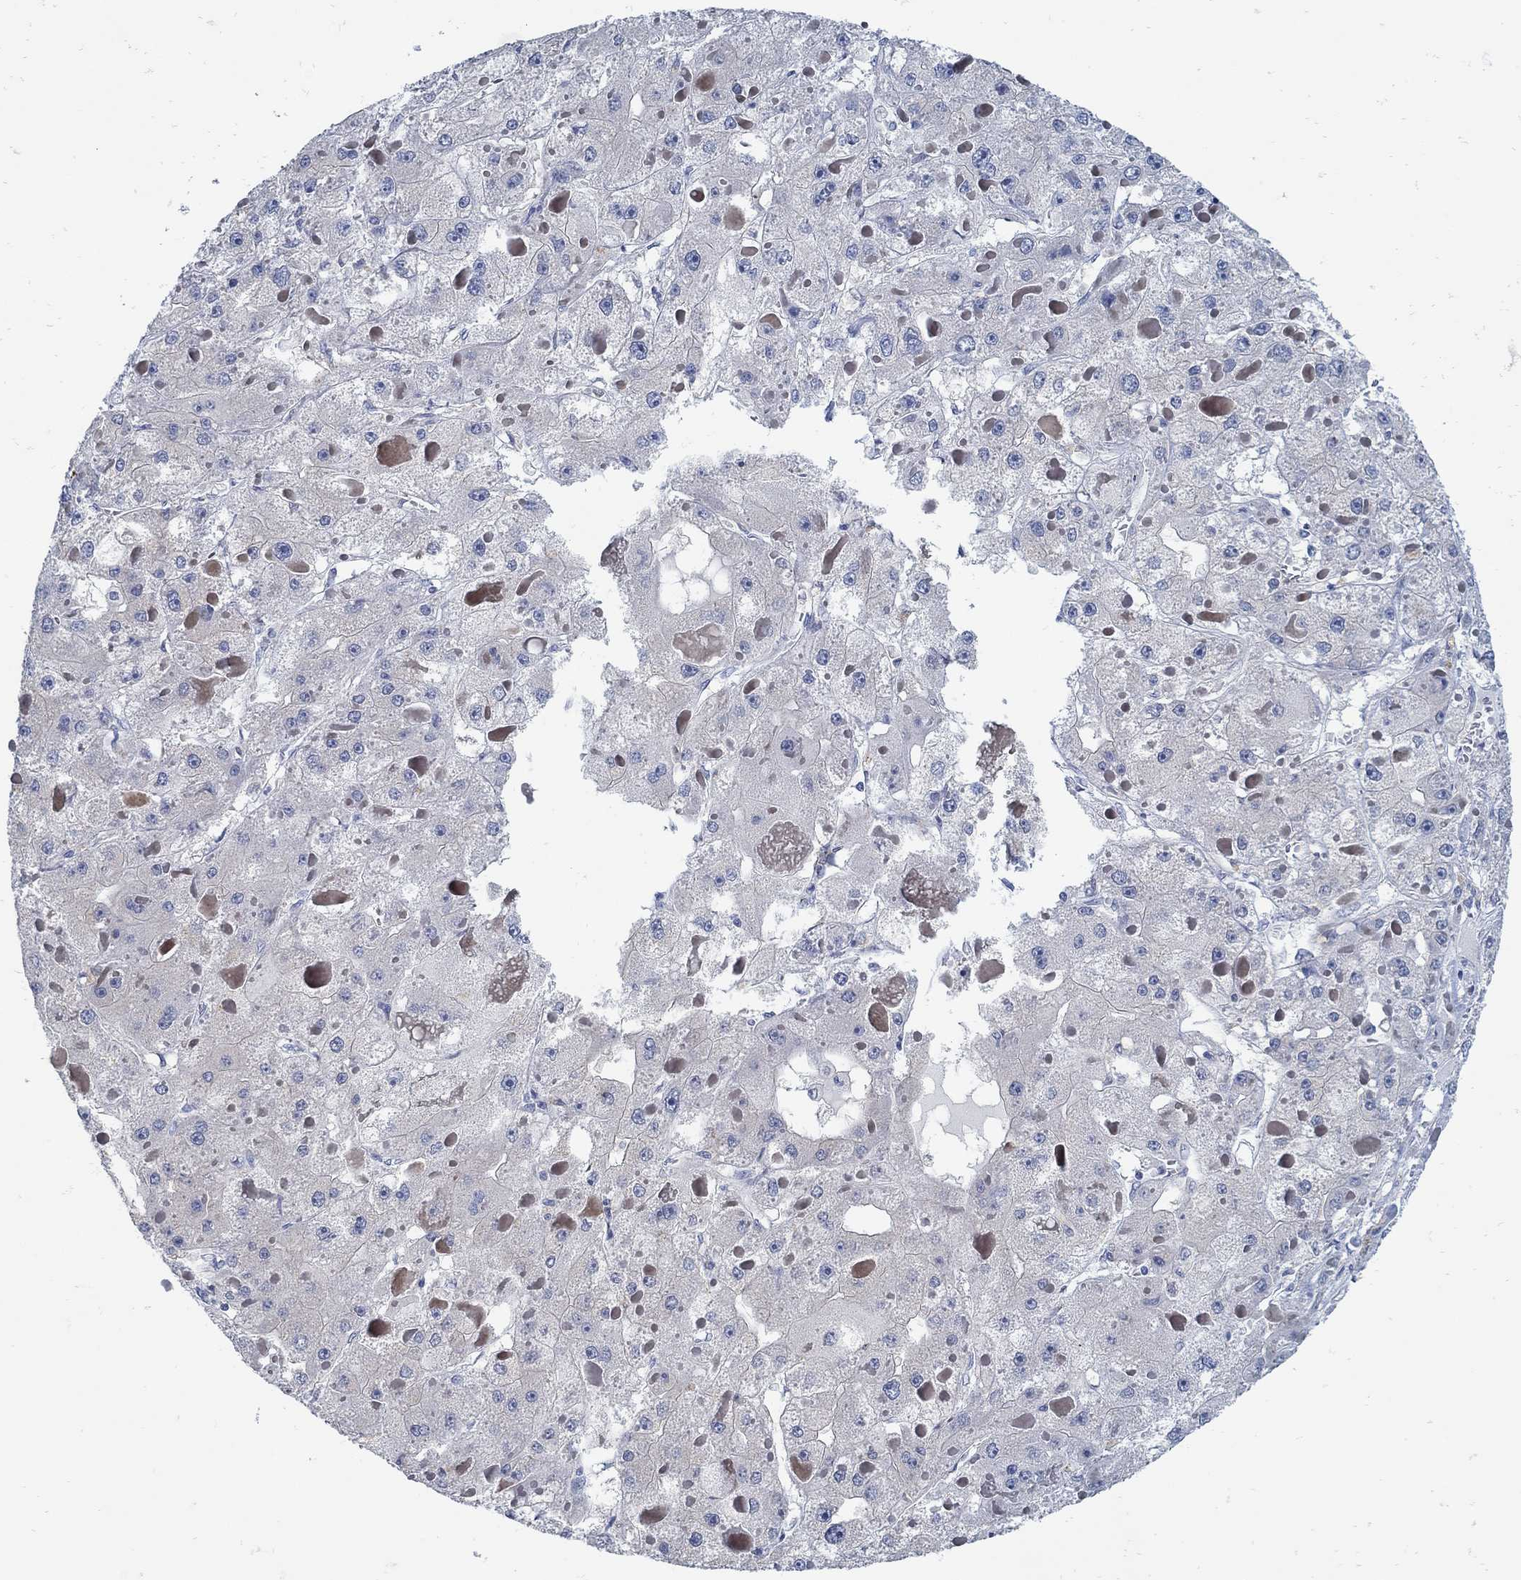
{"staining": {"intensity": "negative", "quantity": "none", "location": "none"}, "tissue": "liver cancer", "cell_type": "Tumor cells", "image_type": "cancer", "snomed": [{"axis": "morphology", "description": "Carcinoma, Hepatocellular, NOS"}, {"axis": "topography", "description": "Liver"}], "caption": "Immunohistochemistry (IHC) image of liver cancer (hepatocellular carcinoma) stained for a protein (brown), which shows no positivity in tumor cells.", "gene": "ZFAND4", "patient": {"sex": "female", "age": 73}}